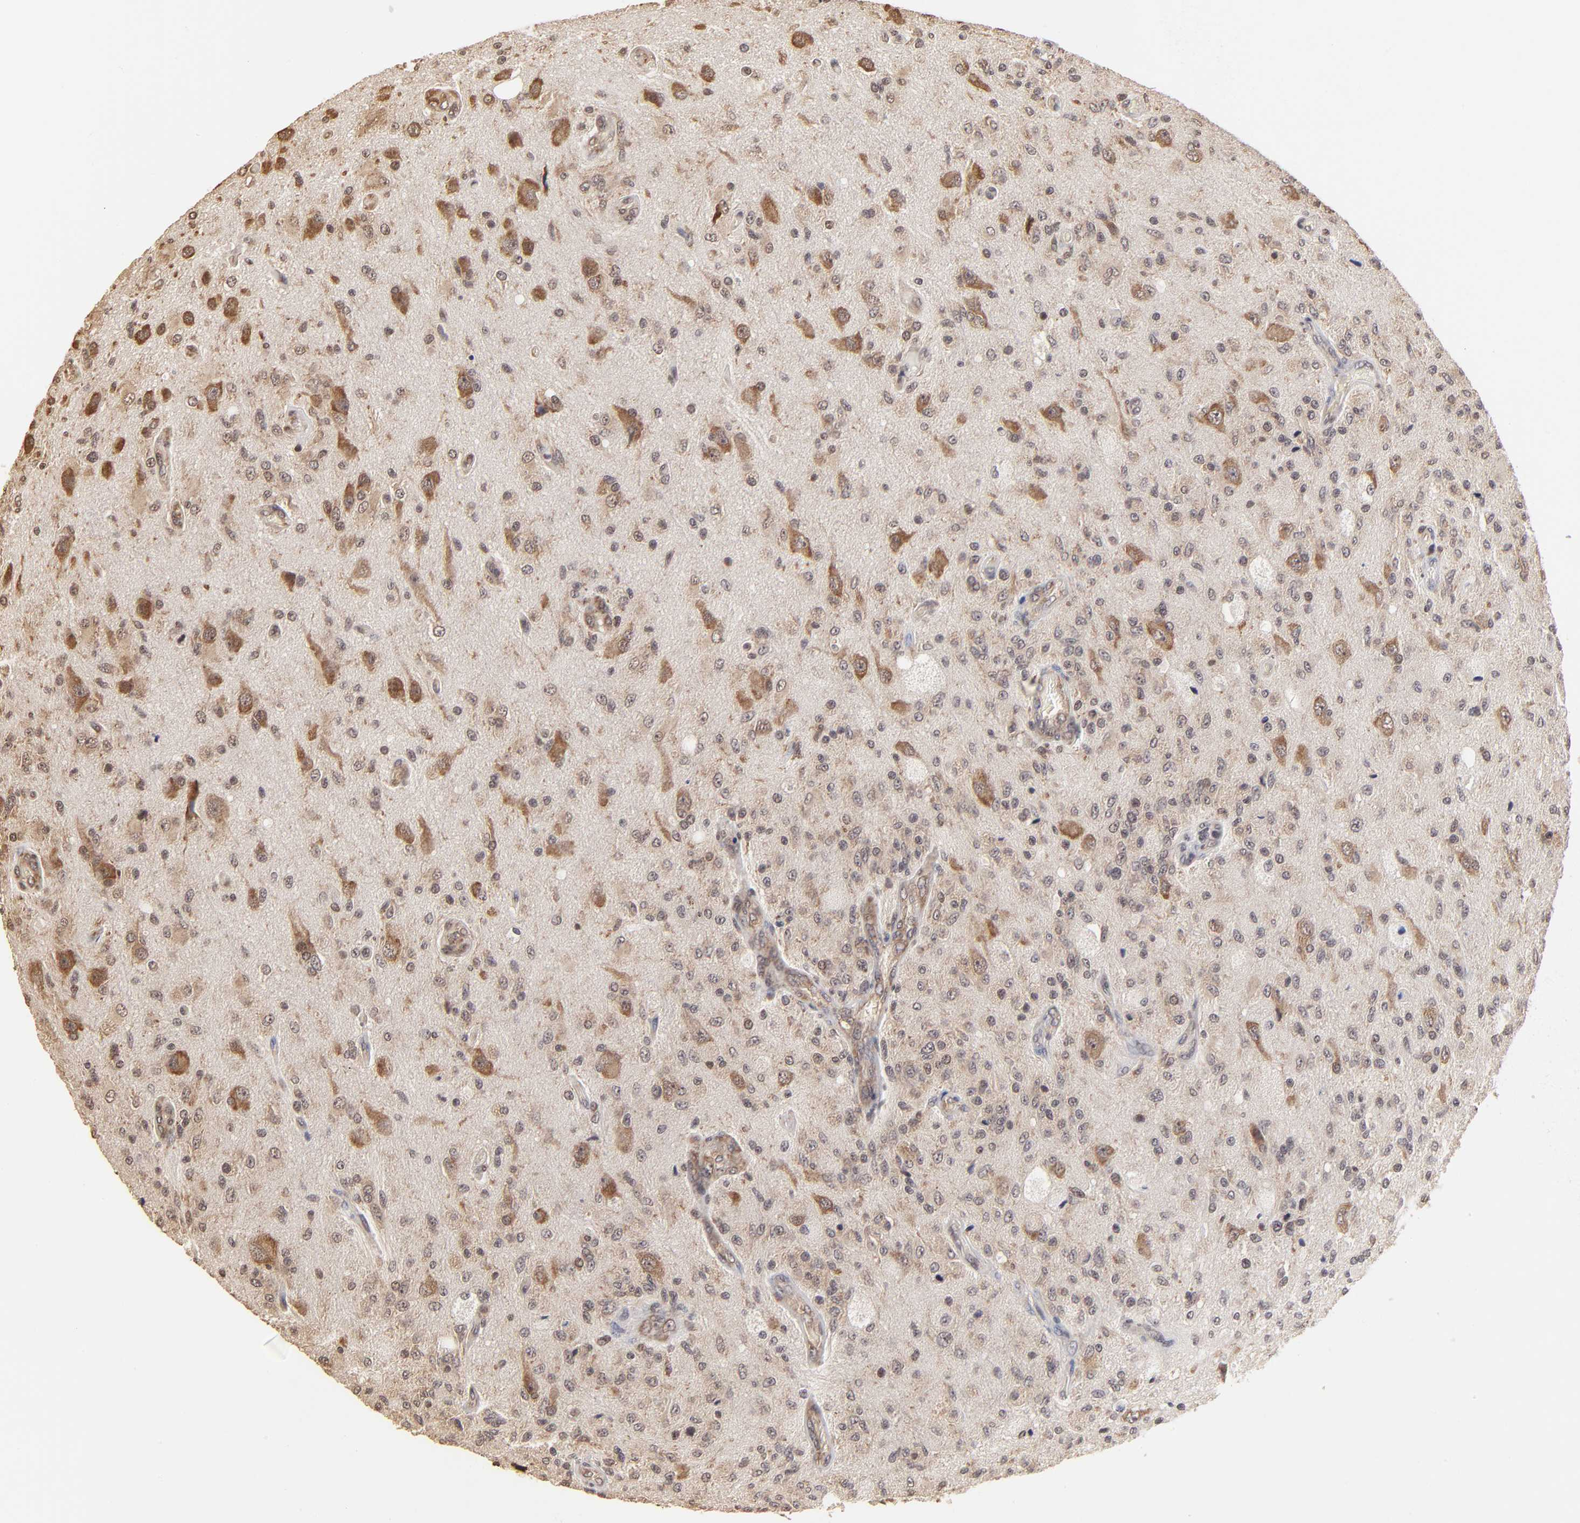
{"staining": {"intensity": "weak", "quantity": "25%-75%", "location": "nuclear"}, "tissue": "glioma", "cell_type": "Tumor cells", "image_type": "cancer", "snomed": [{"axis": "morphology", "description": "Normal tissue, NOS"}, {"axis": "morphology", "description": "Glioma, malignant, High grade"}, {"axis": "topography", "description": "Cerebral cortex"}], "caption": "Tumor cells show low levels of weak nuclear positivity in approximately 25%-75% of cells in human malignant glioma (high-grade).", "gene": "BRPF1", "patient": {"sex": "male", "age": 77}}